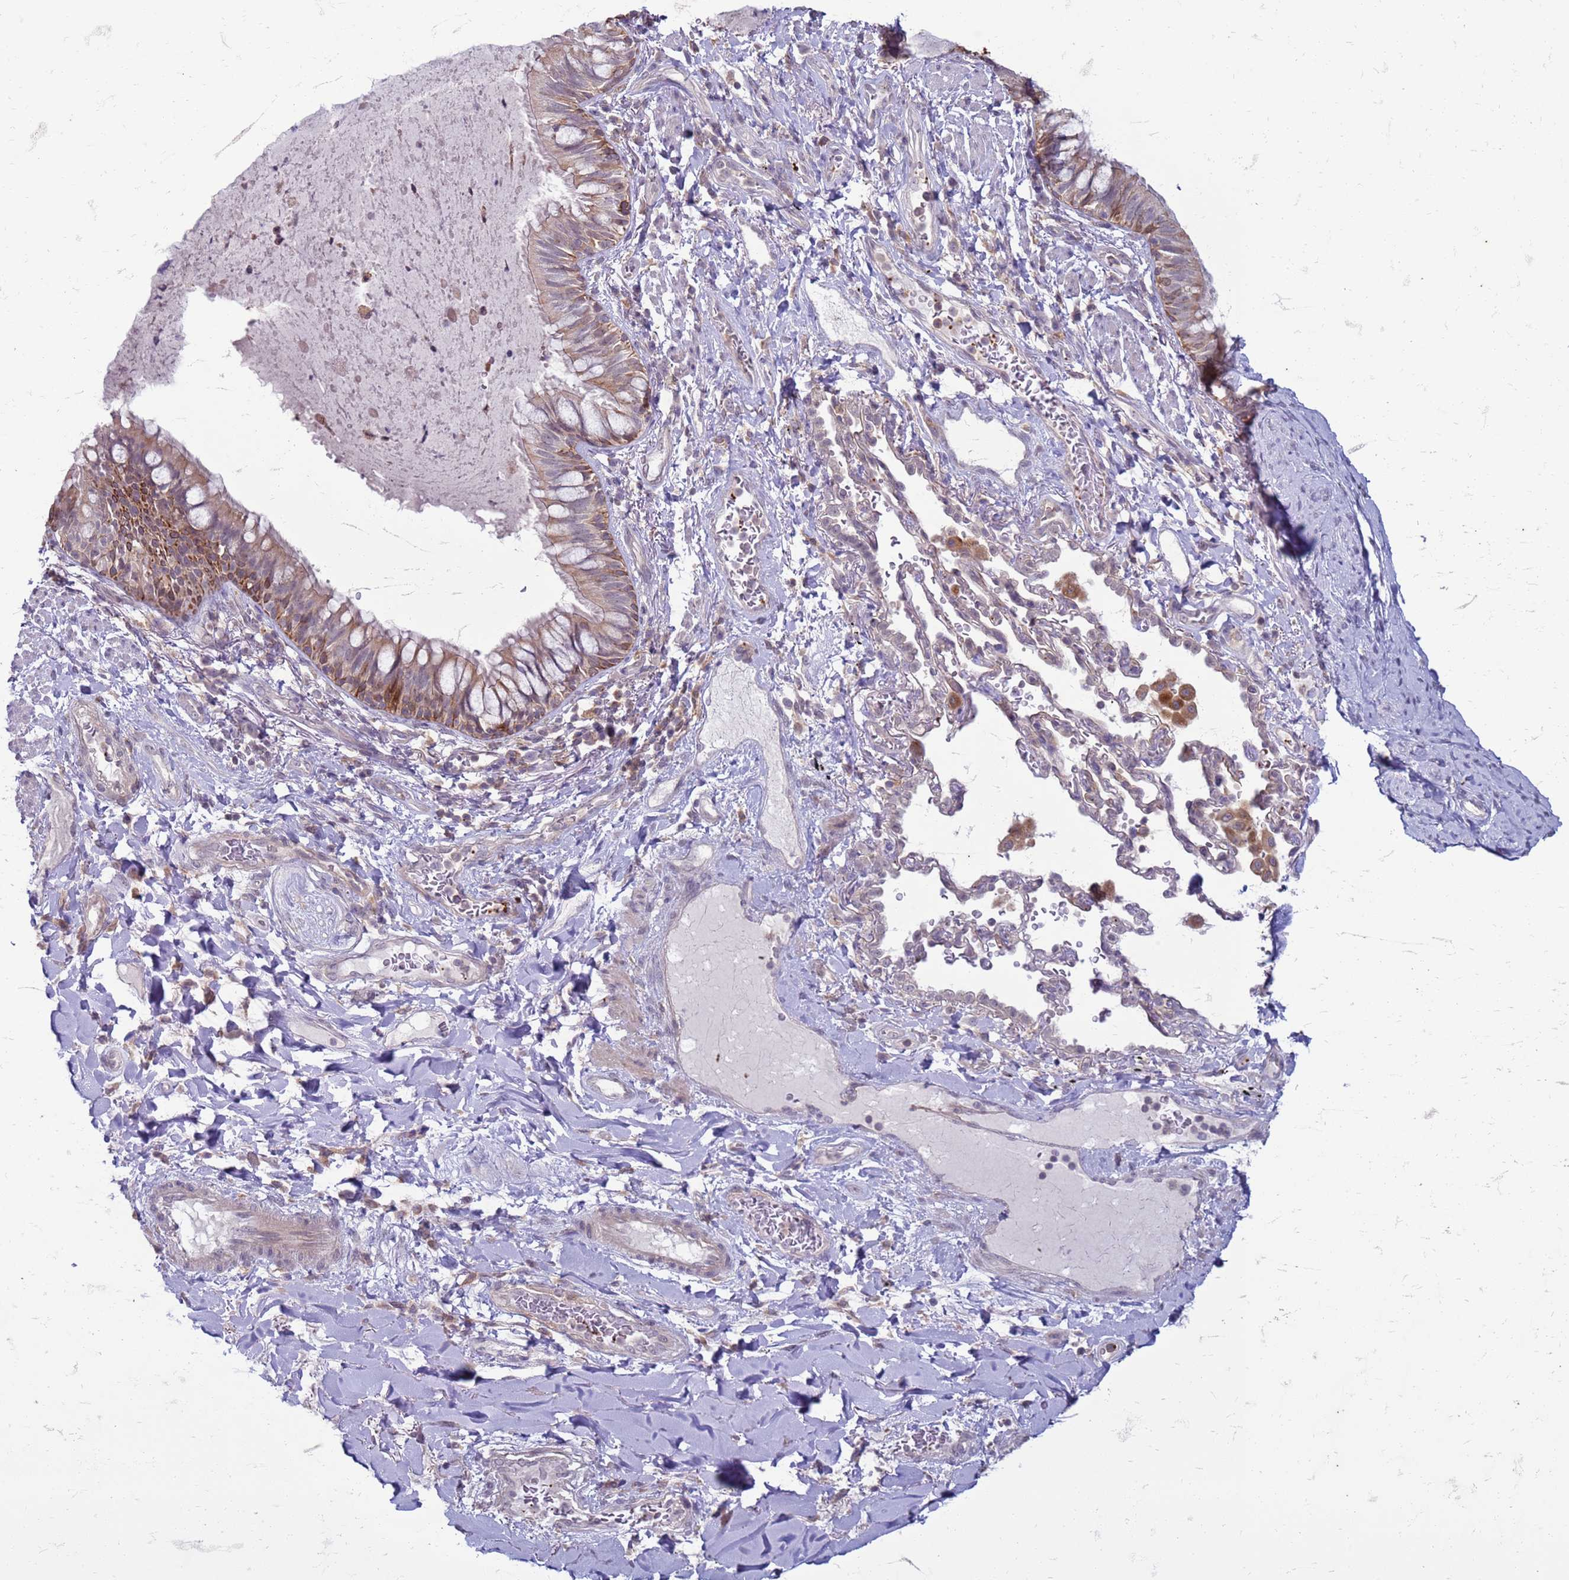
{"staining": {"intensity": "moderate", "quantity": ">75%", "location": "cytoplasmic/membranous"}, "tissue": "nasopharynx", "cell_type": "Respiratory epithelial cells", "image_type": "normal", "snomed": [{"axis": "morphology", "description": "Normal tissue, NOS"}, {"axis": "topography", "description": "Nasopharynx"}], "caption": "Approximately >75% of respiratory epithelial cells in benign nasopharynx exhibit moderate cytoplasmic/membranous protein expression as visualized by brown immunohistochemical staining.", "gene": "SLC15A3", "patient": {"sex": "male", "age": 64}}